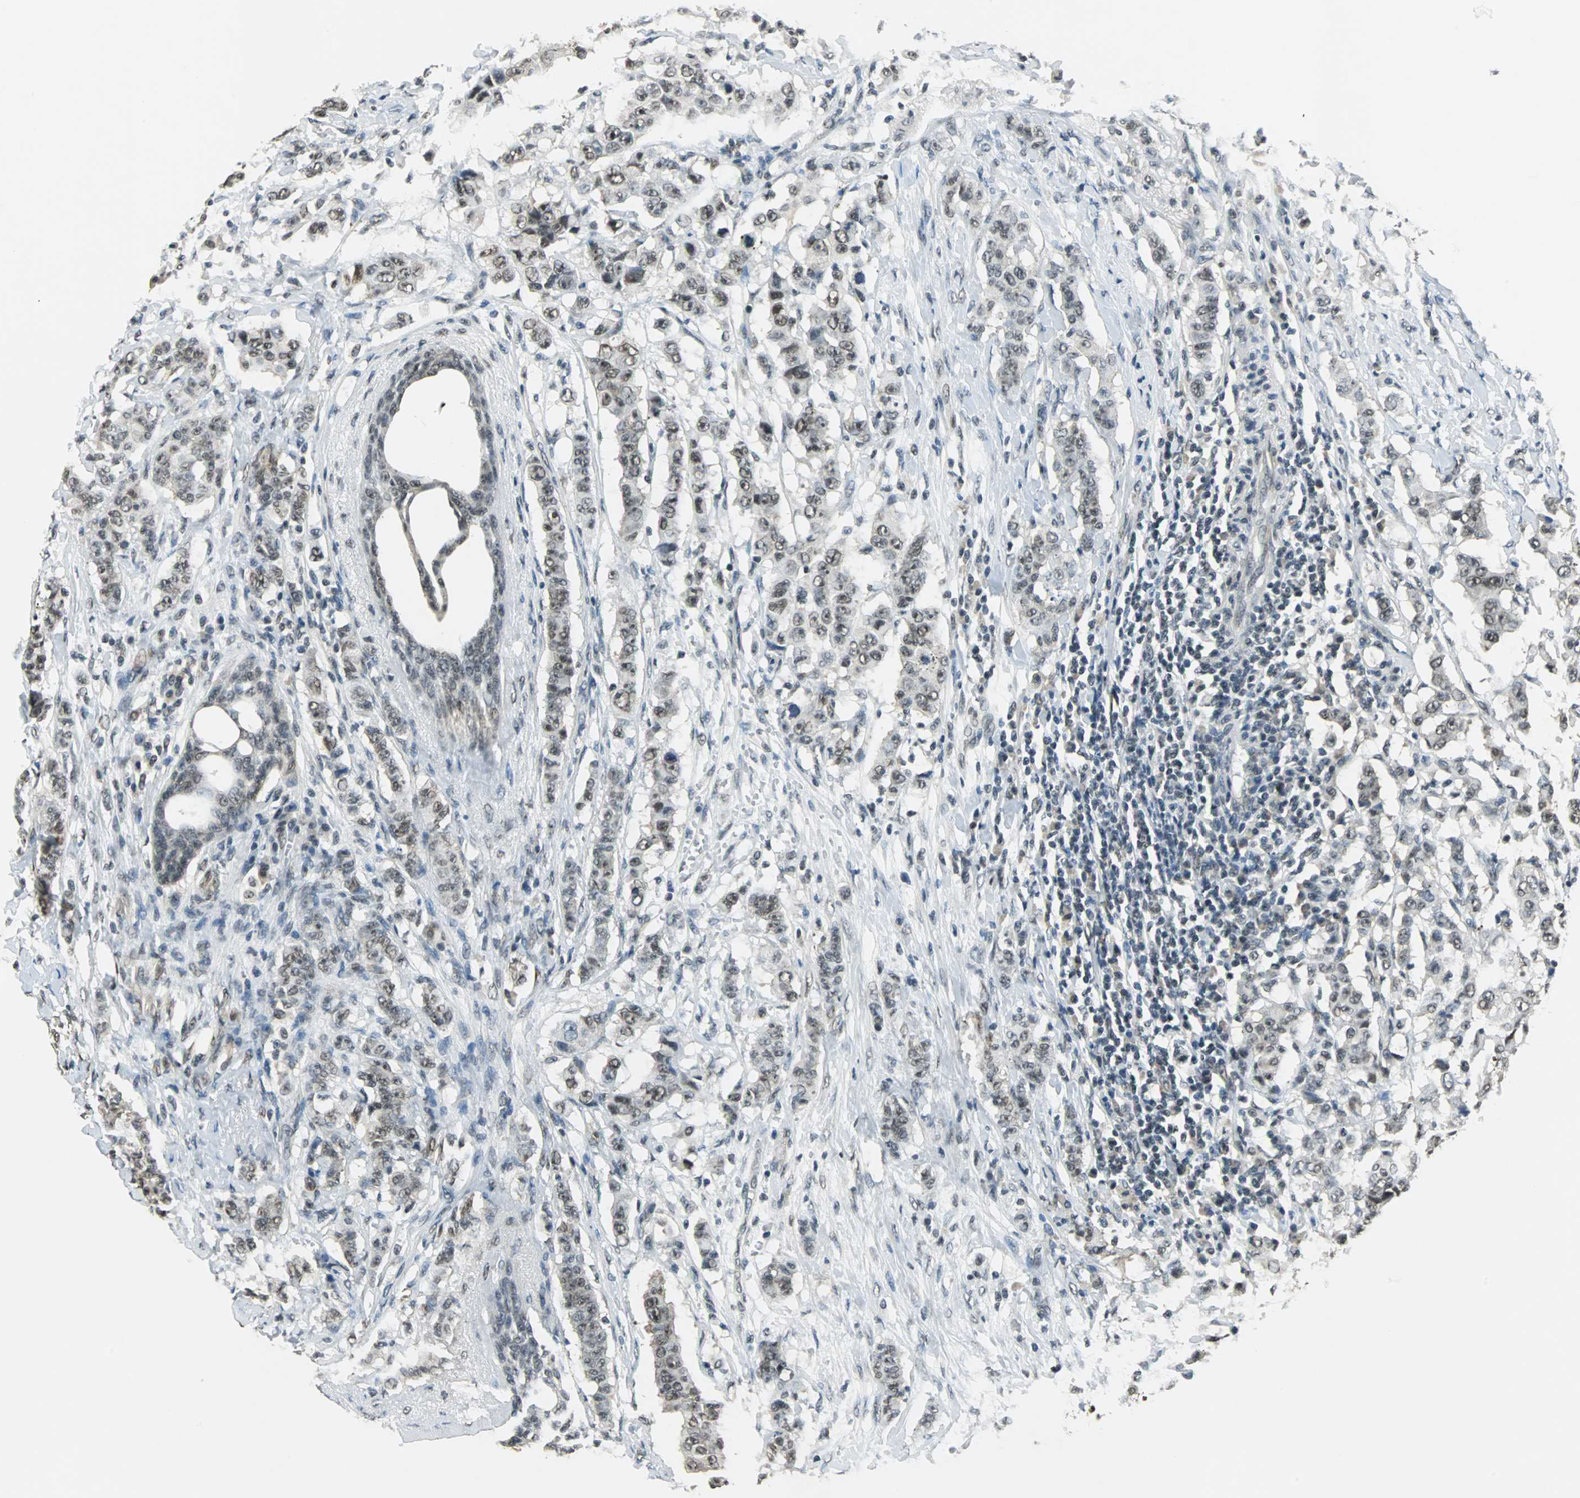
{"staining": {"intensity": "moderate", "quantity": ">75%", "location": "nuclear"}, "tissue": "breast cancer", "cell_type": "Tumor cells", "image_type": "cancer", "snomed": [{"axis": "morphology", "description": "Duct carcinoma"}, {"axis": "topography", "description": "Breast"}], "caption": "DAB immunohistochemical staining of breast cancer (invasive ductal carcinoma) exhibits moderate nuclear protein staining in about >75% of tumor cells. The protein is shown in brown color, while the nuclei are stained blue.", "gene": "RBM14", "patient": {"sex": "female", "age": 40}}